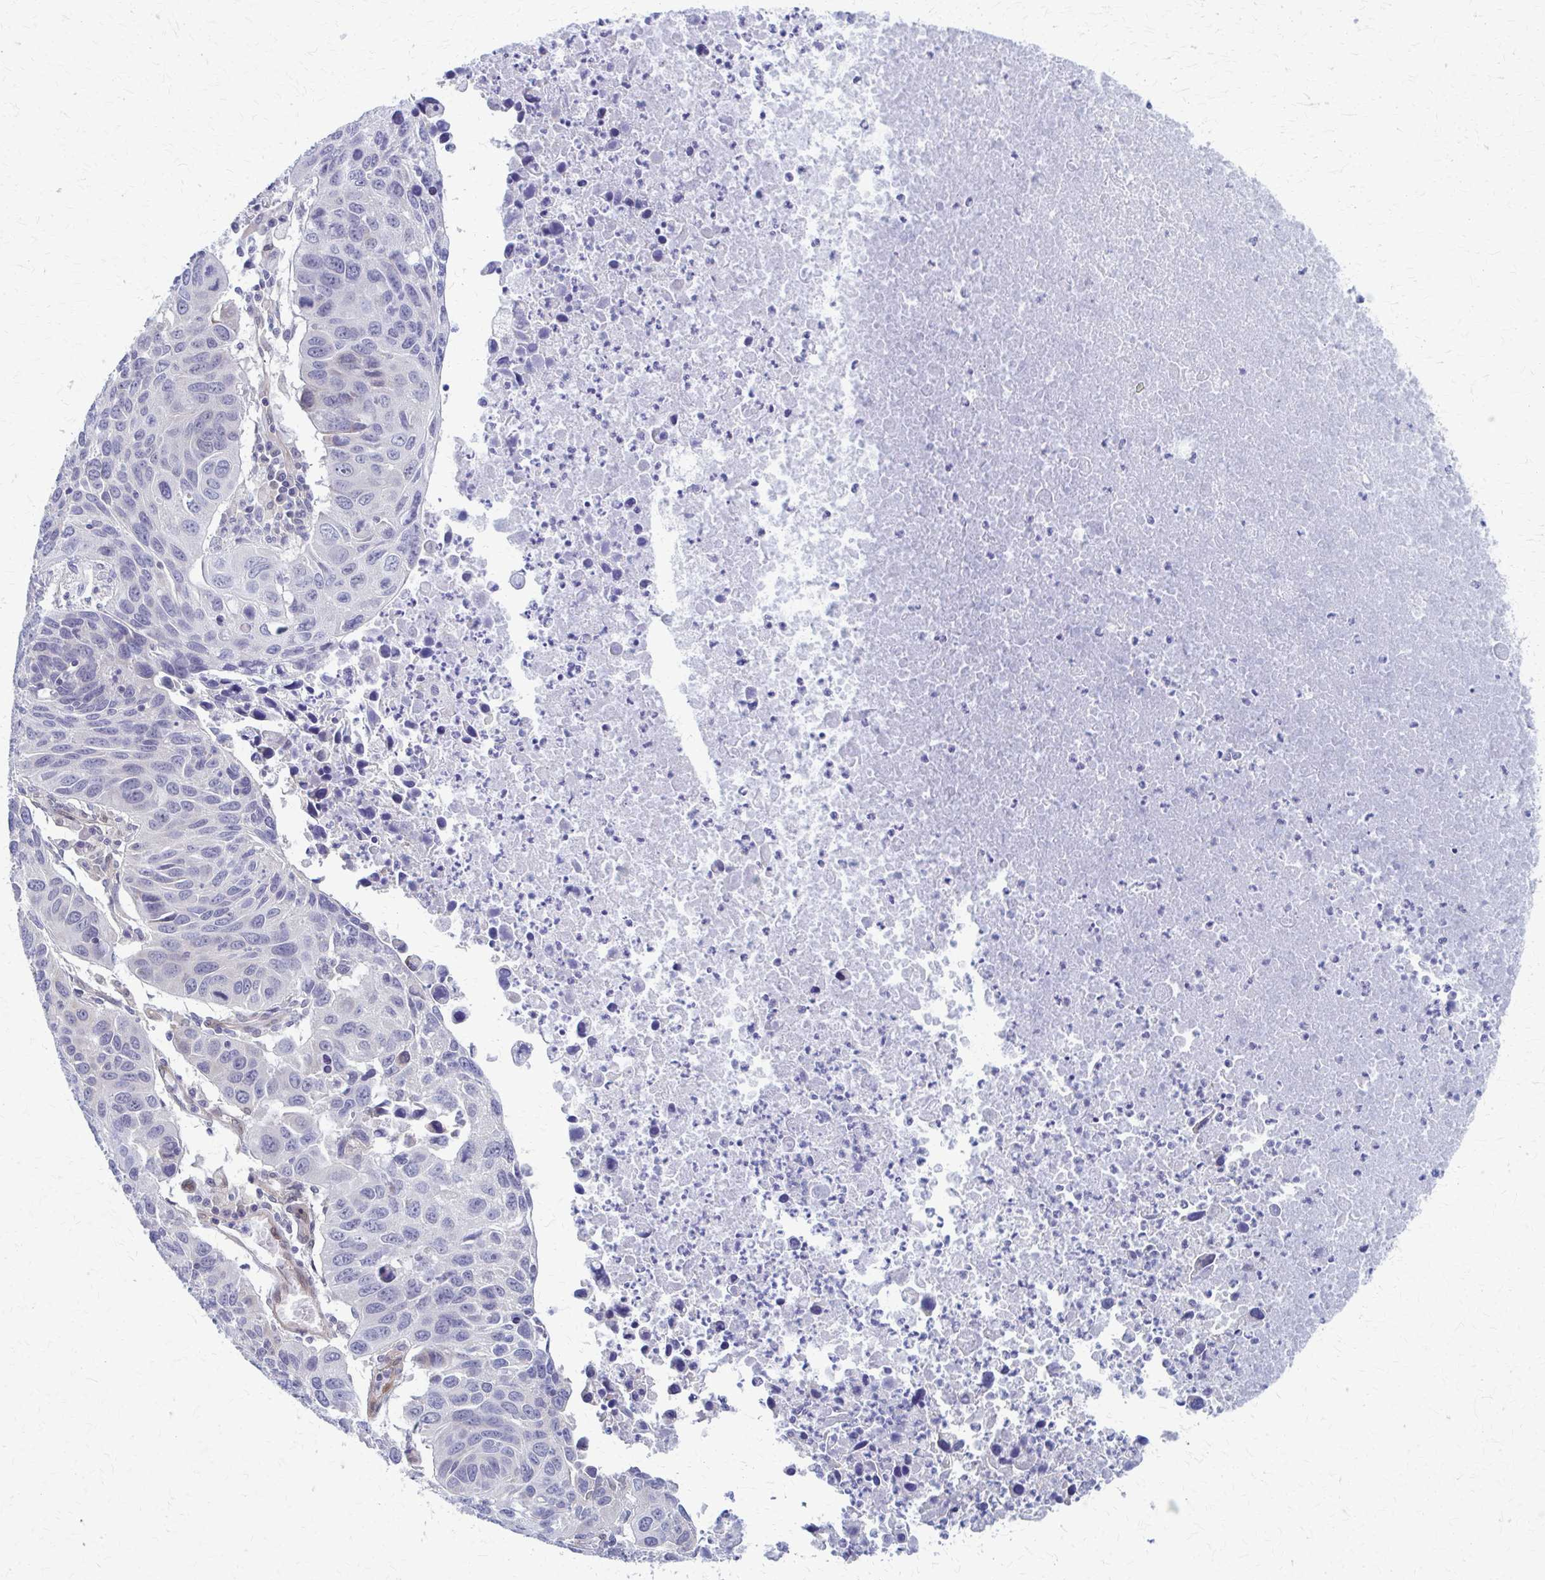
{"staining": {"intensity": "negative", "quantity": "none", "location": "none"}, "tissue": "lung cancer", "cell_type": "Tumor cells", "image_type": "cancer", "snomed": [{"axis": "morphology", "description": "Squamous cell carcinoma, NOS"}, {"axis": "topography", "description": "Lung"}], "caption": "IHC micrograph of lung cancer (squamous cell carcinoma) stained for a protein (brown), which reveals no staining in tumor cells.", "gene": "CLIC2", "patient": {"sex": "female", "age": 61}}